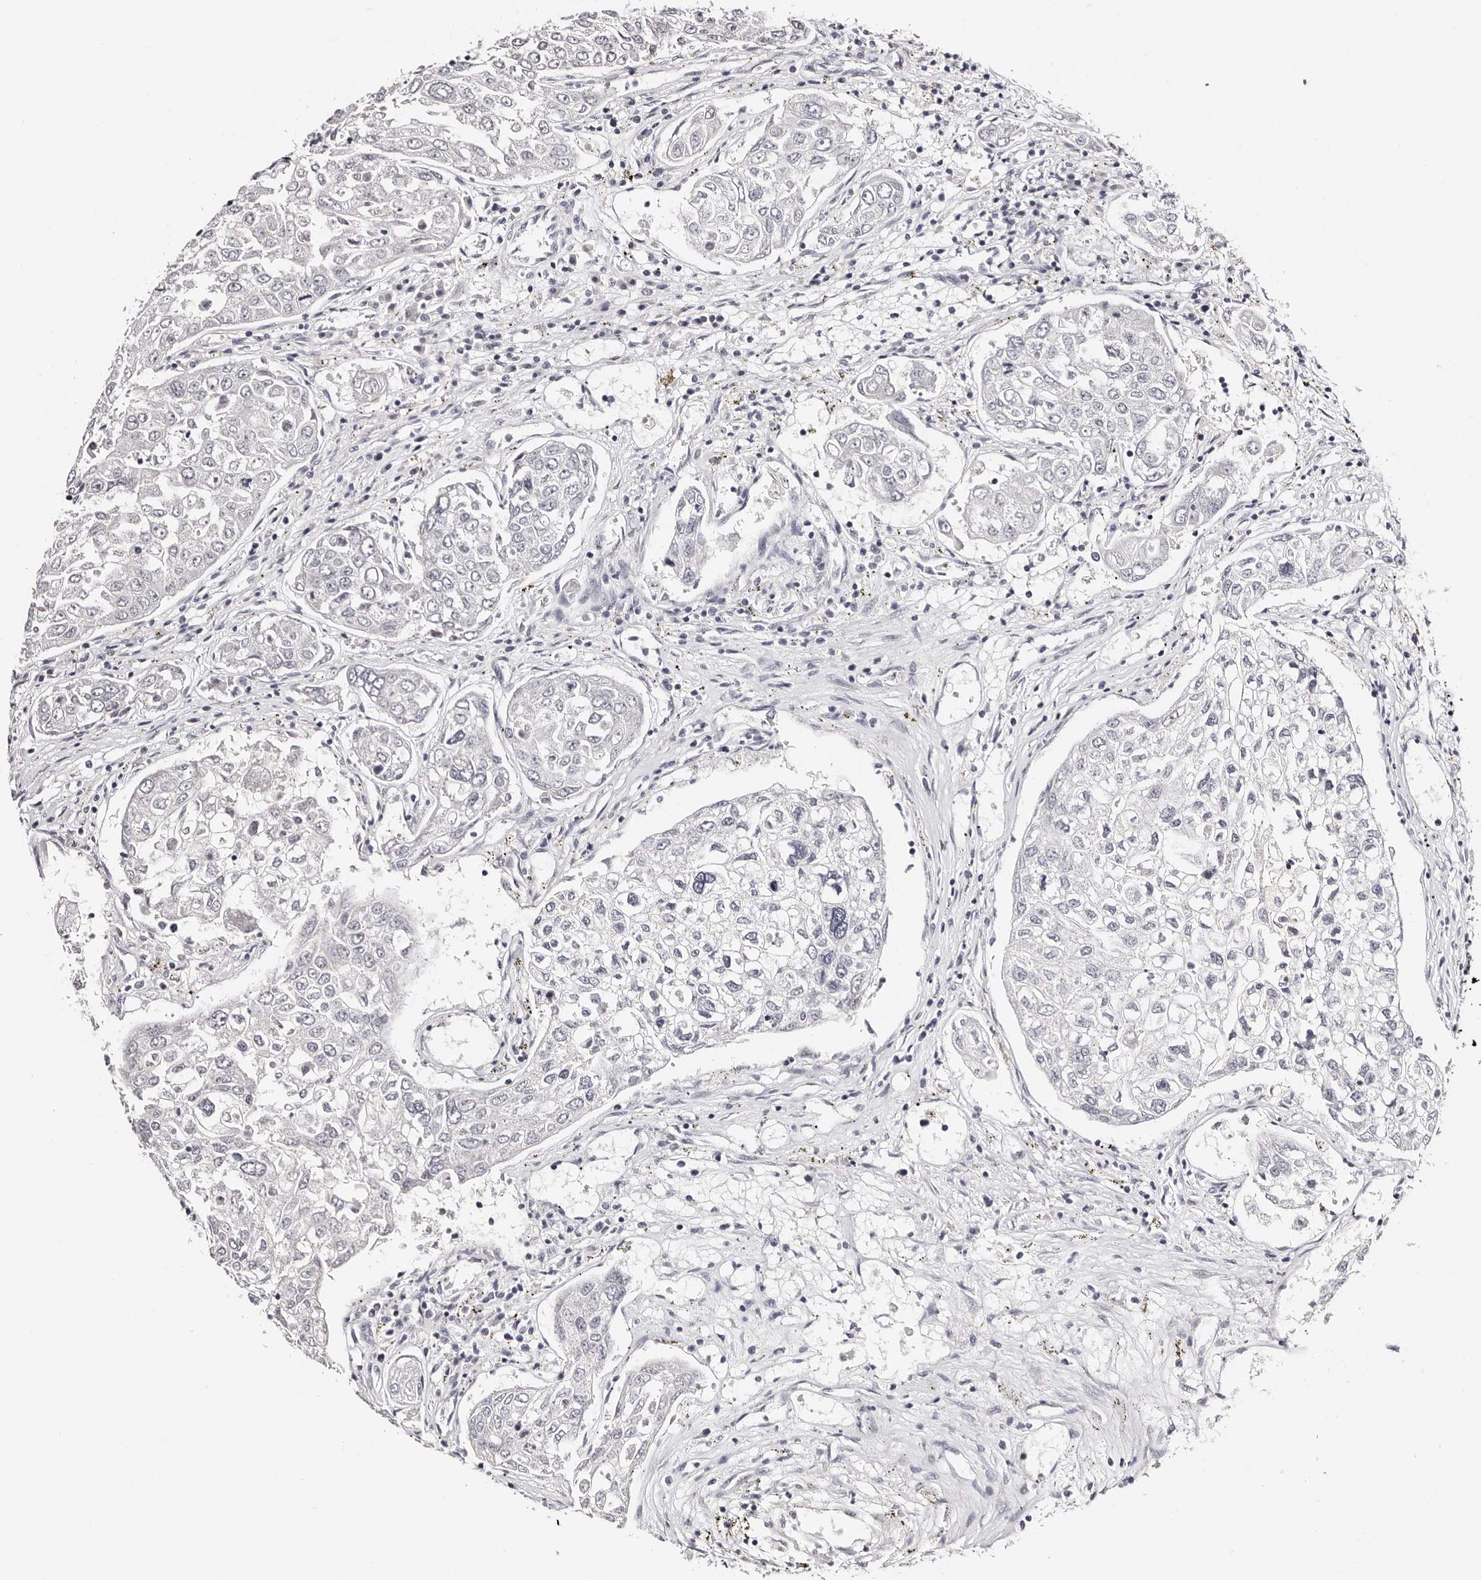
{"staining": {"intensity": "negative", "quantity": "none", "location": "none"}, "tissue": "urothelial cancer", "cell_type": "Tumor cells", "image_type": "cancer", "snomed": [{"axis": "morphology", "description": "Urothelial carcinoma, High grade"}, {"axis": "topography", "description": "Lymph node"}, {"axis": "topography", "description": "Urinary bladder"}], "caption": "Tumor cells are negative for brown protein staining in urothelial cancer.", "gene": "ROM1", "patient": {"sex": "male", "age": 51}}